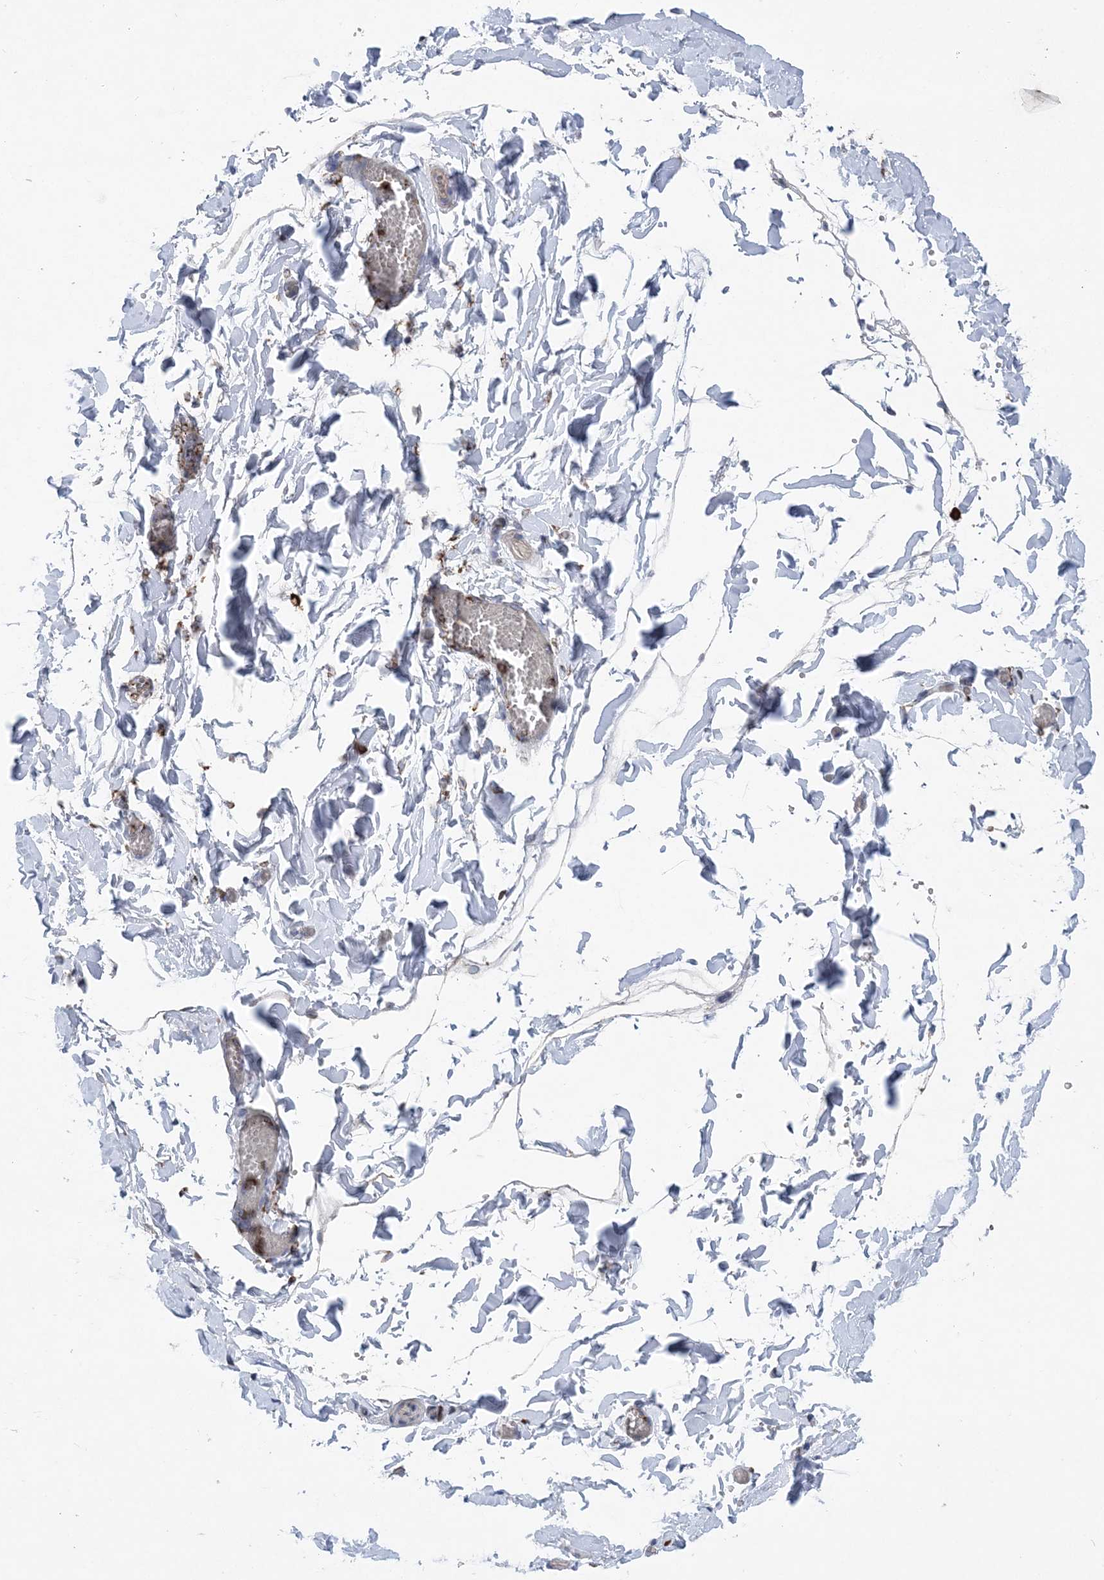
{"staining": {"intensity": "weak", "quantity": "25%-75%", "location": "cytoplasmic/membranous"}, "tissue": "soft tissue", "cell_type": "Chondrocytes", "image_type": "normal", "snomed": [{"axis": "morphology", "description": "Normal tissue, NOS"}, {"axis": "topography", "description": "Gallbladder"}, {"axis": "topography", "description": "Peripheral nerve tissue"}], "caption": "DAB immunohistochemical staining of normal human soft tissue displays weak cytoplasmic/membranous protein staining in about 25%-75% of chondrocytes. Immunohistochemistry stains the protein of interest in brown and the nuclei are stained blue.", "gene": "PTTG1IP", "patient": {"sex": "male", "age": 38}}